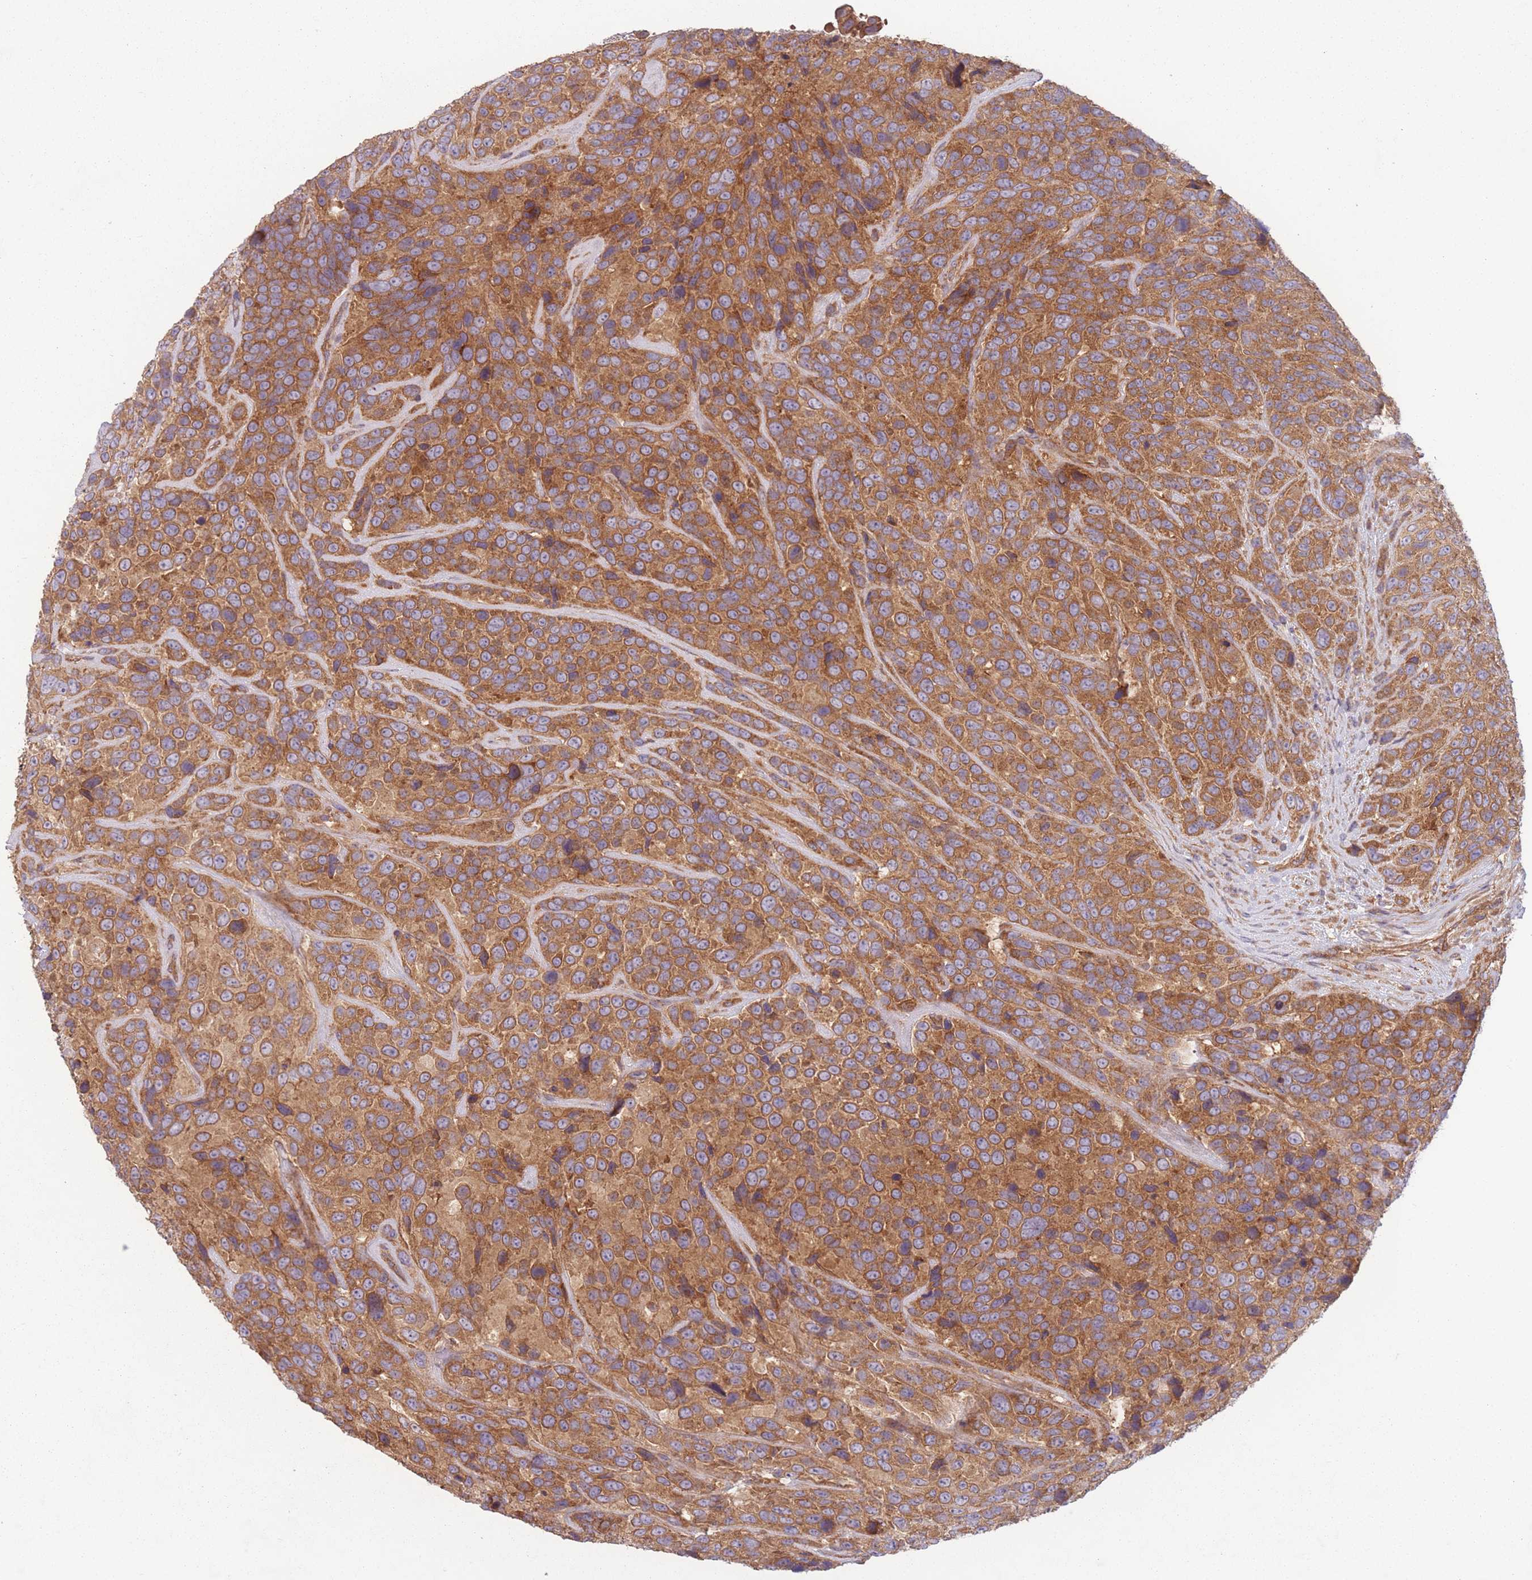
{"staining": {"intensity": "moderate", "quantity": ">75%", "location": "cytoplasmic/membranous"}, "tissue": "urothelial cancer", "cell_type": "Tumor cells", "image_type": "cancer", "snomed": [{"axis": "morphology", "description": "Urothelial carcinoma, High grade"}, {"axis": "topography", "description": "Urinary bladder"}], "caption": "DAB (3,3'-diaminobenzidine) immunohistochemical staining of high-grade urothelial carcinoma demonstrates moderate cytoplasmic/membranous protein staining in about >75% of tumor cells.", "gene": "WASHC2A", "patient": {"sex": "female", "age": 70}}